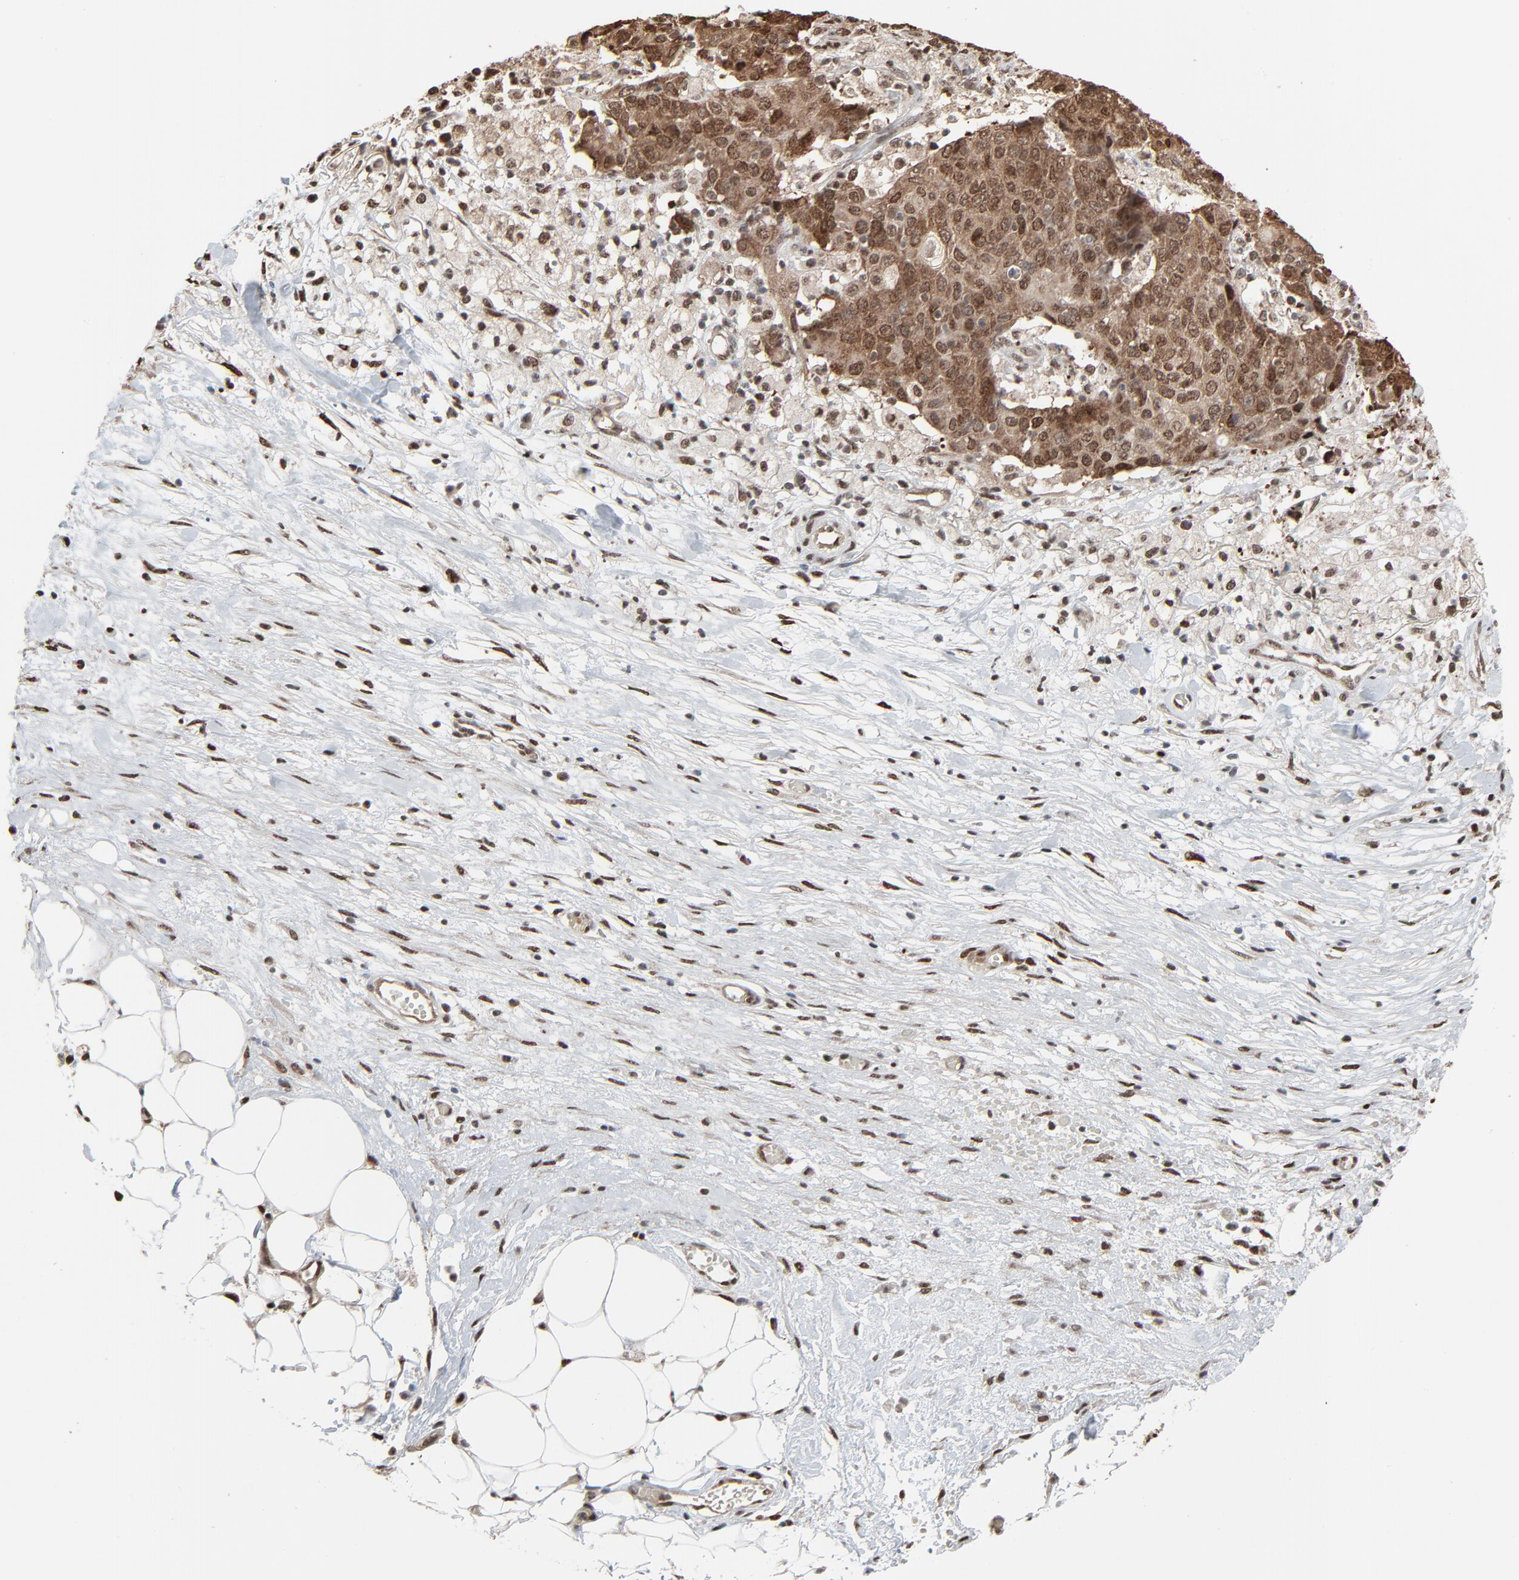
{"staining": {"intensity": "strong", "quantity": ">75%", "location": "cytoplasmic/membranous,nuclear"}, "tissue": "ovarian cancer", "cell_type": "Tumor cells", "image_type": "cancer", "snomed": [{"axis": "morphology", "description": "Carcinoma, endometroid"}, {"axis": "topography", "description": "Ovary"}], "caption": "Immunohistochemical staining of human ovarian endometroid carcinoma shows strong cytoplasmic/membranous and nuclear protein expression in approximately >75% of tumor cells. (Stains: DAB (3,3'-diaminobenzidine) in brown, nuclei in blue, Microscopy: brightfield microscopy at high magnification).", "gene": "MEIS2", "patient": {"sex": "female", "age": 42}}